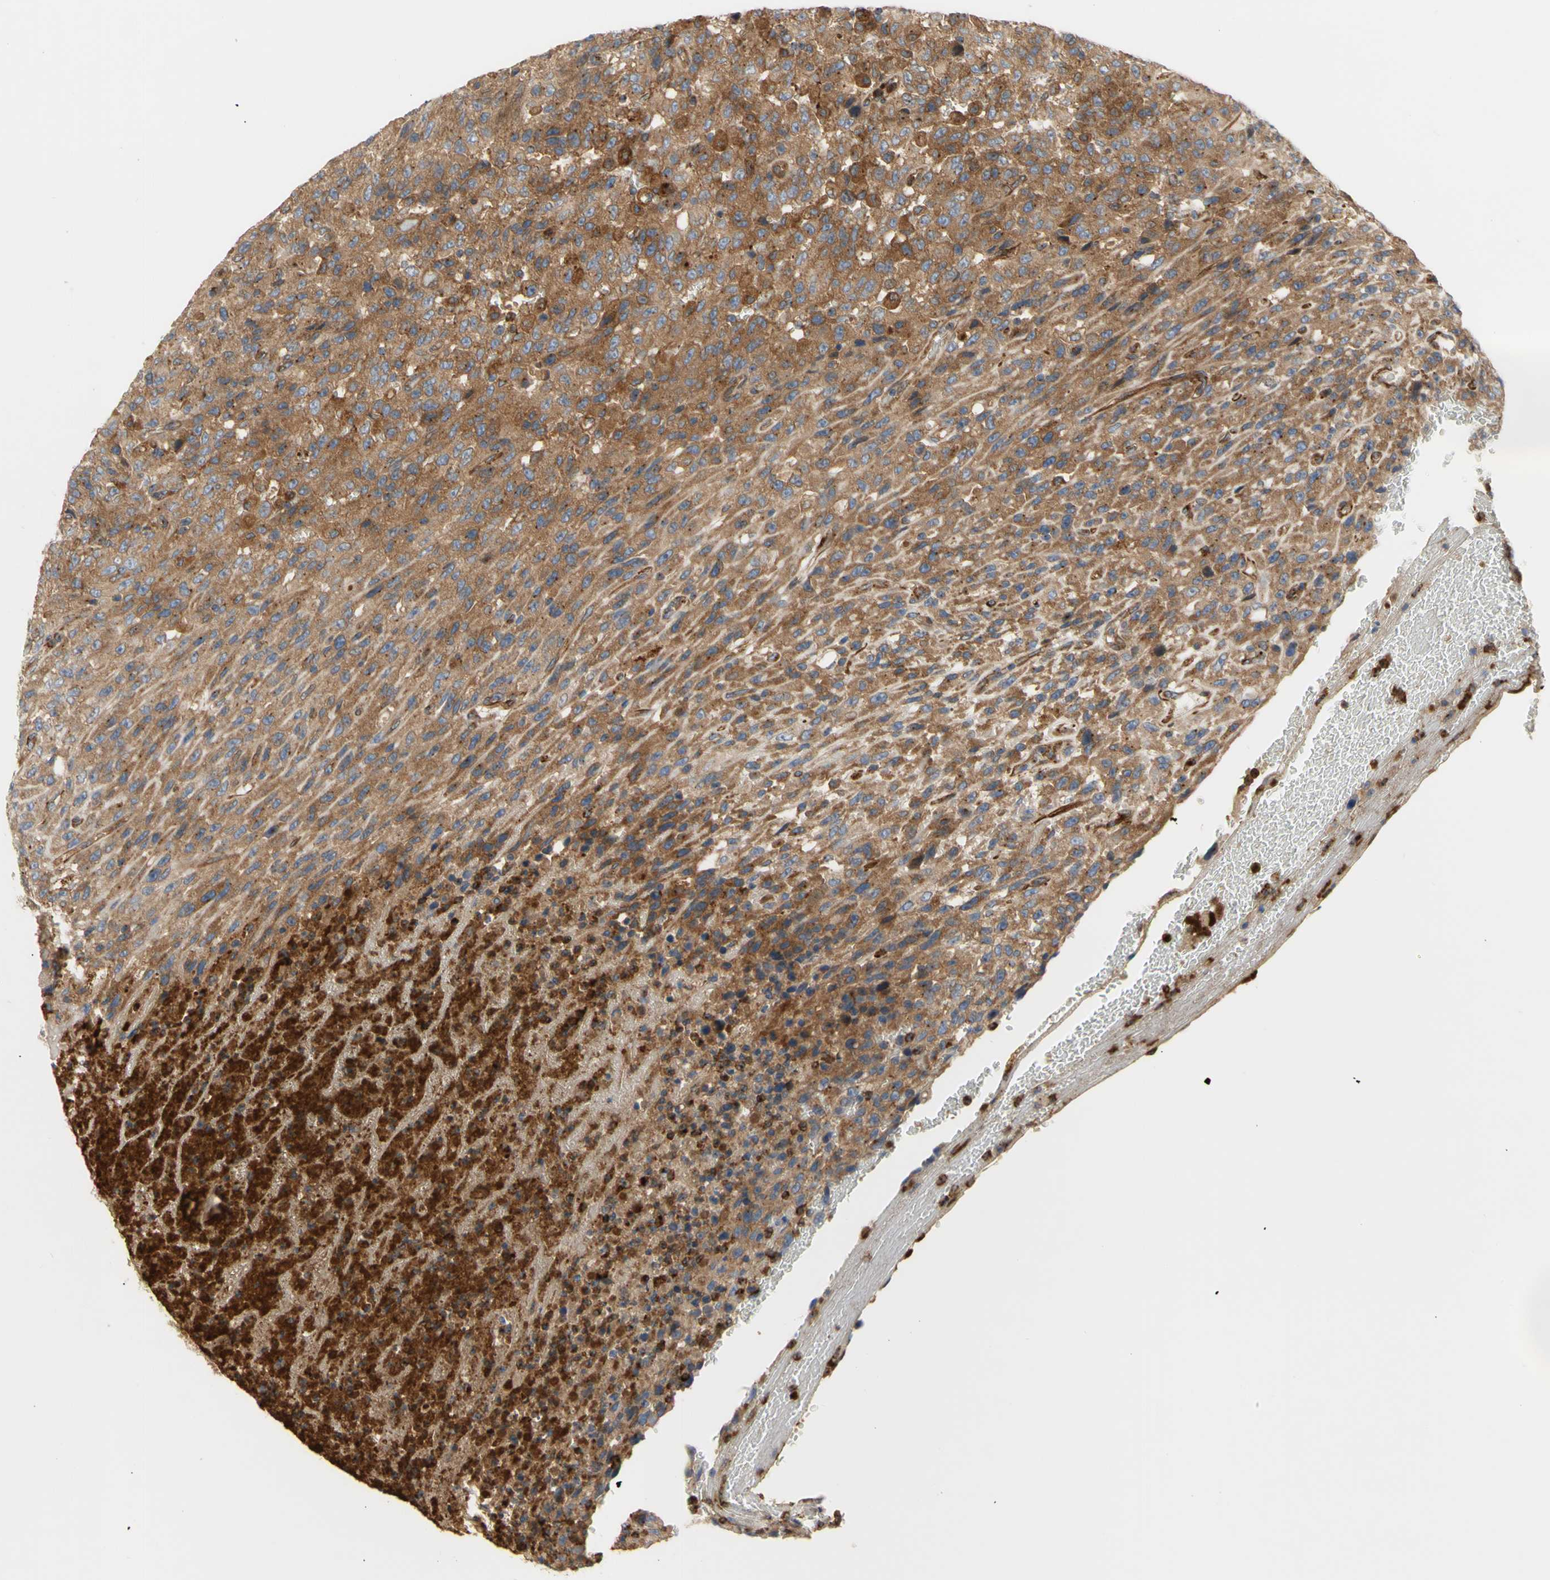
{"staining": {"intensity": "moderate", "quantity": ">75%", "location": "cytoplasmic/membranous"}, "tissue": "urothelial cancer", "cell_type": "Tumor cells", "image_type": "cancer", "snomed": [{"axis": "morphology", "description": "Urothelial carcinoma, High grade"}, {"axis": "topography", "description": "Urinary bladder"}], "caption": "Immunohistochemical staining of urothelial cancer exhibits medium levels of moderate cytoplasmic/membranous expression in about >75% of tumor cells.", "gene": "TUBG2", "patient": {"sex": "male", "age": 66}}